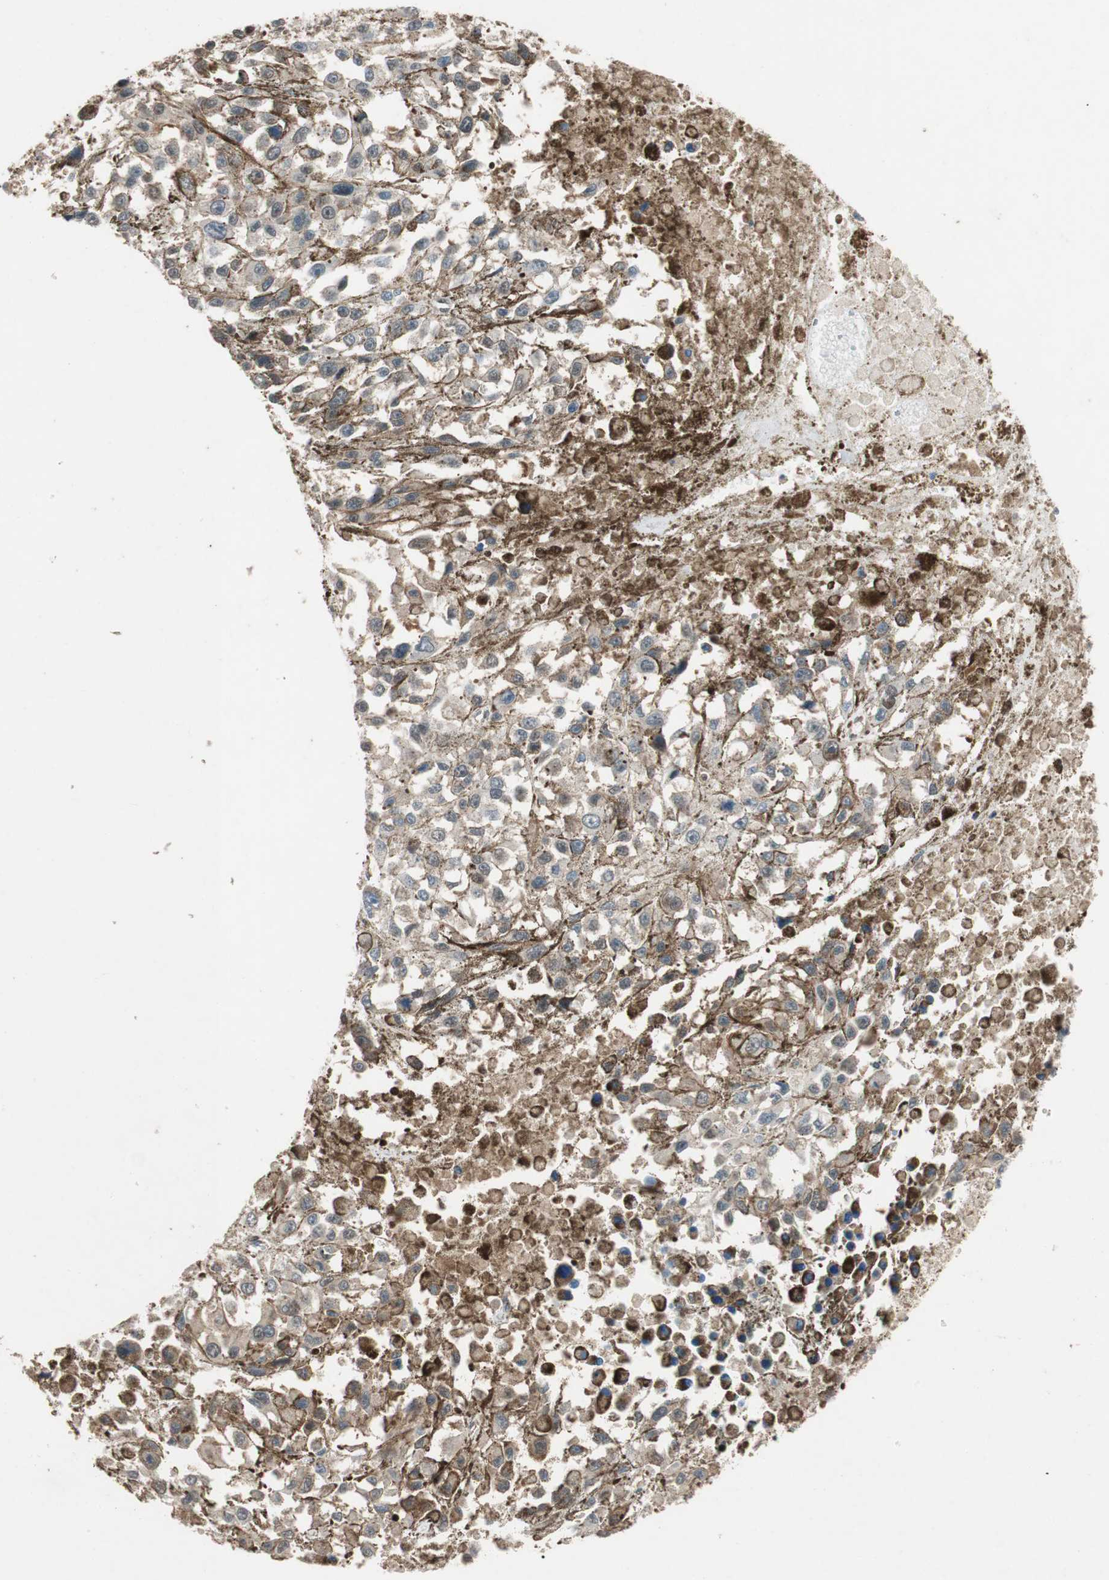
{"staining": {"intensity": "strong", "quantity": "<25%", "location": "cytoplasmic/membranous,nuclear"}, "tissue": "melanoma", "cell_type": "Tumor cells", "image_type": "cancer", "snomed": [{"axis": "morphology", "description": "Malignant melanoma, Metastatic site"}, {"axis": "topography", "description": "Lymph node"}], "caption": "Melanoma stained with DAB immunohistochemistry exhibits medium levels of strong cytoplasmic/membranous and nuclear positivity in approximately <25% of tumor cells.", "gene": "SERPINB5", "patient": {"sex": "male", "age": 59}}